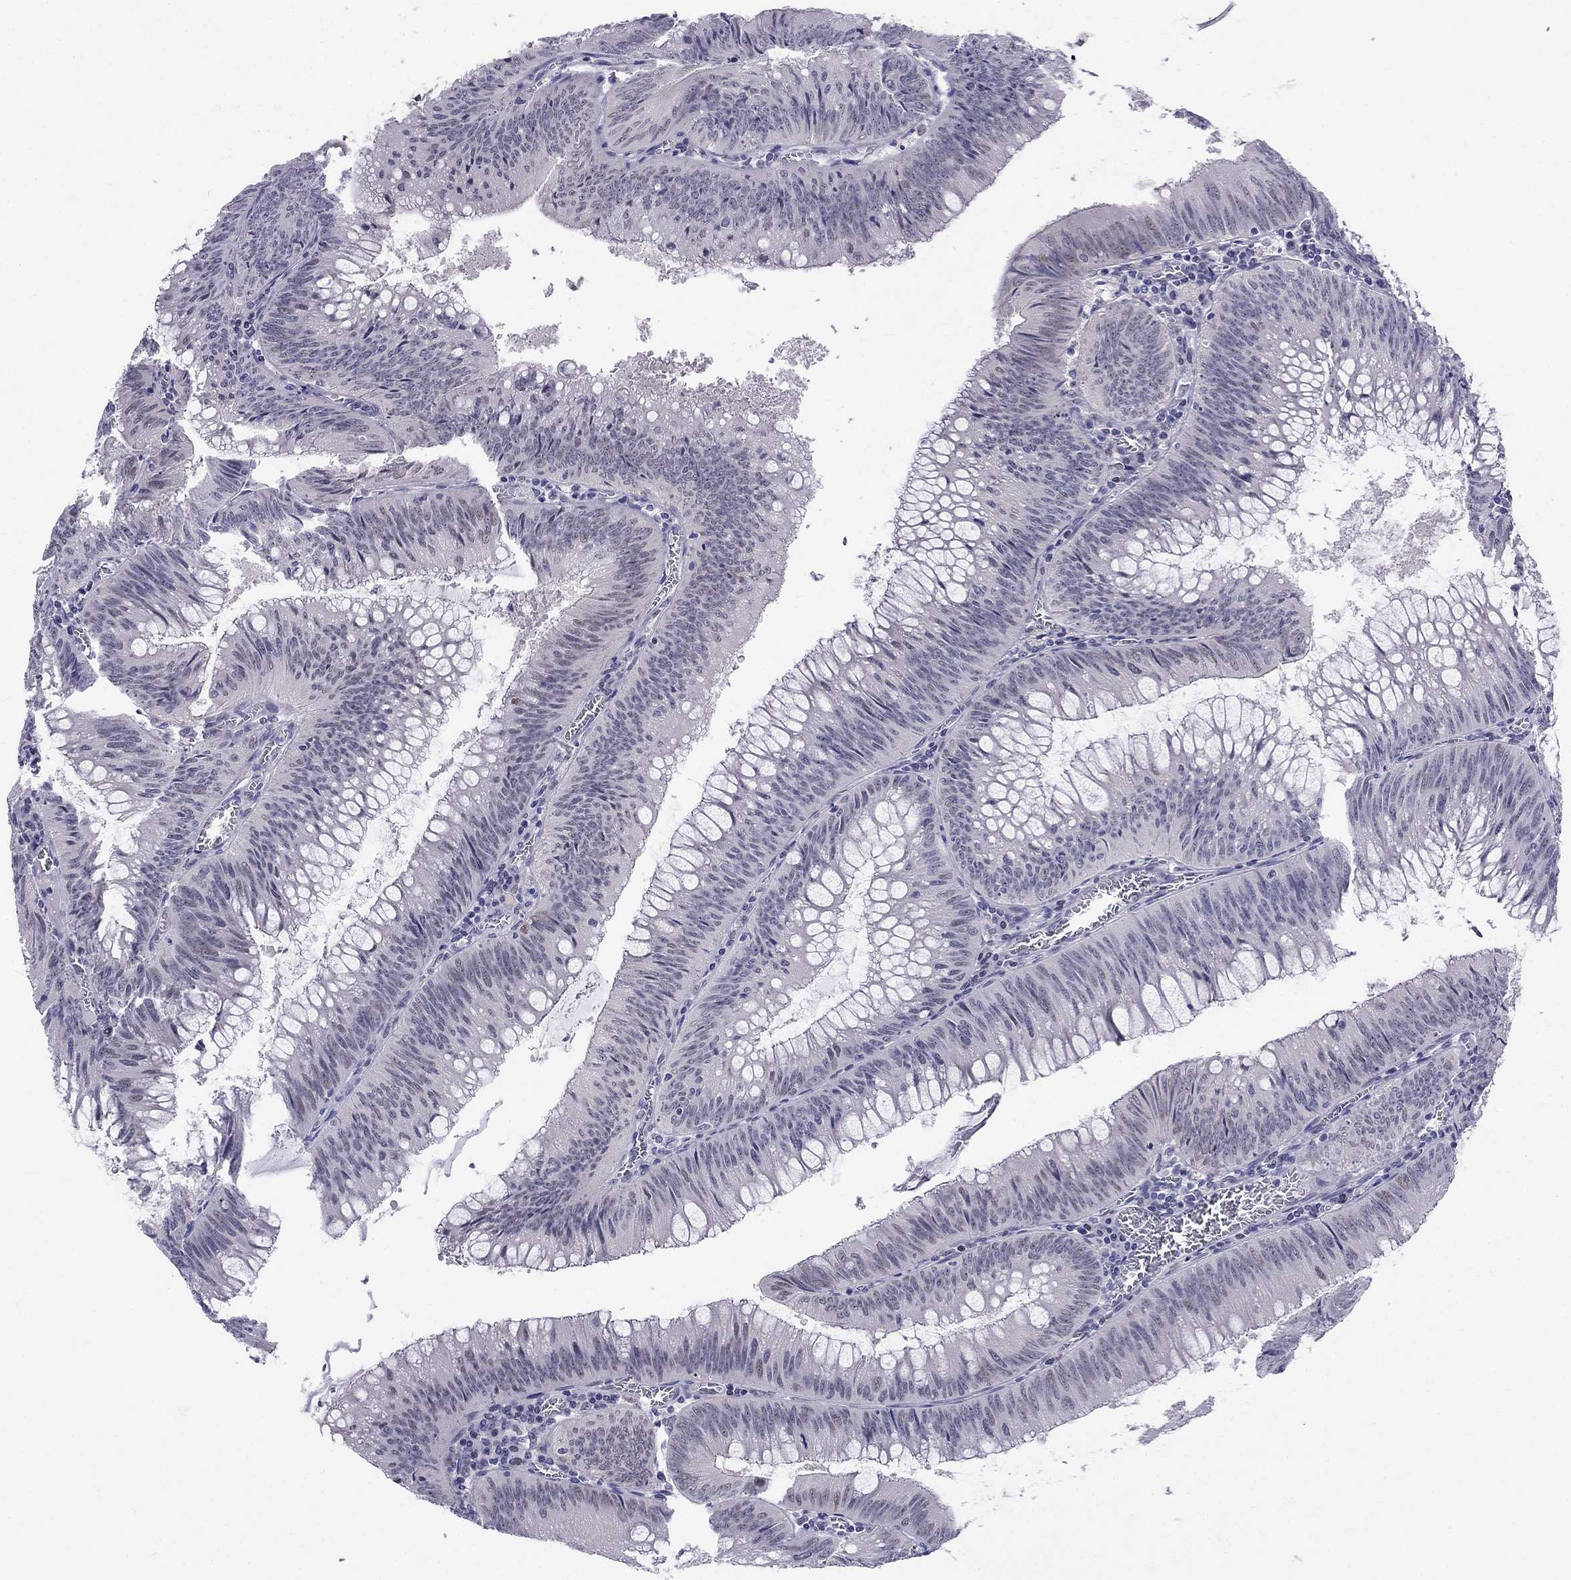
{"staining": {"intensity": "negative", "quantity": "none", "location": "none"}, "tissue": "colorectal cancer", "cell_type": "Tumor cells", "image_type": "cancer", "snomed": [{"axis": "morphology", "description": "Adenocarcinoma, NOS"}, {"axis": "topography", "description": "Rectum"}], "caption": "There is no significant positivity in tumor cells of colorectal adenocarcinoma.", "gene": "BAG5", "patient": {"sex": "female", "age": 72}}